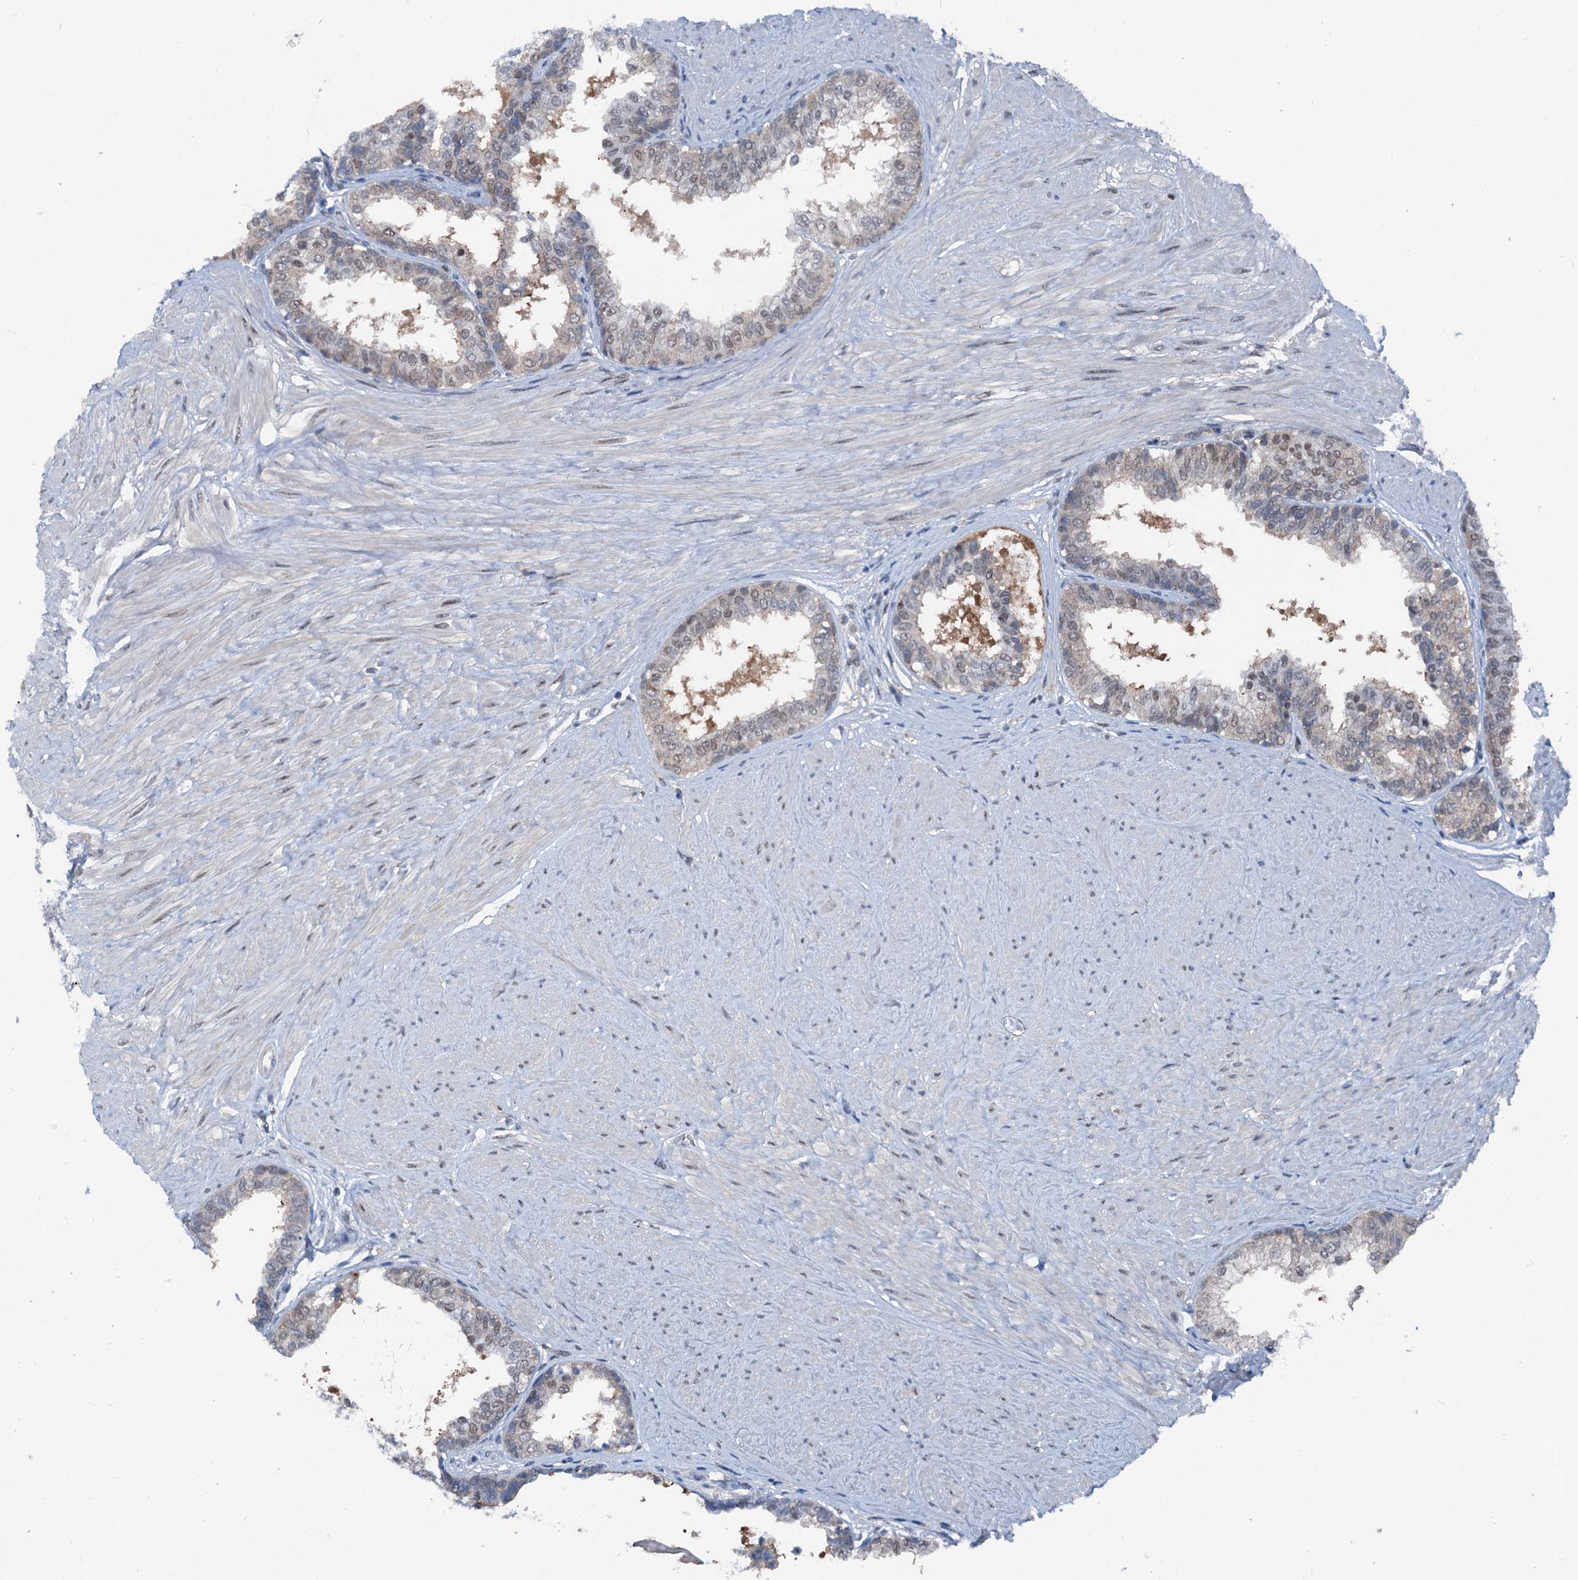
{"staining": {"intensity": "moderate", "quantity": "25%-75%", "location": "cytoplasmic/membranous,nuclear"}, "tissue": "prostate", "cell_type": "Glandular cells", "image_type": "normal", "snomed": [{"axis": "morphology", "description": "Normal tissue, NOS"}, {"axis": "topography", "description": "Prostate"}], "caption": "Moderate cytoplasmic/membranous,nuclear protein expression is identified in approximately 25%-75% of glandular cells in prostate. (Stains: DAB in brown, nuclei in blue, Microscopy: brightfield microscopy at high magnification).", "gene": "PSMD13", "patient": {"sex": "male", "age": 48}}